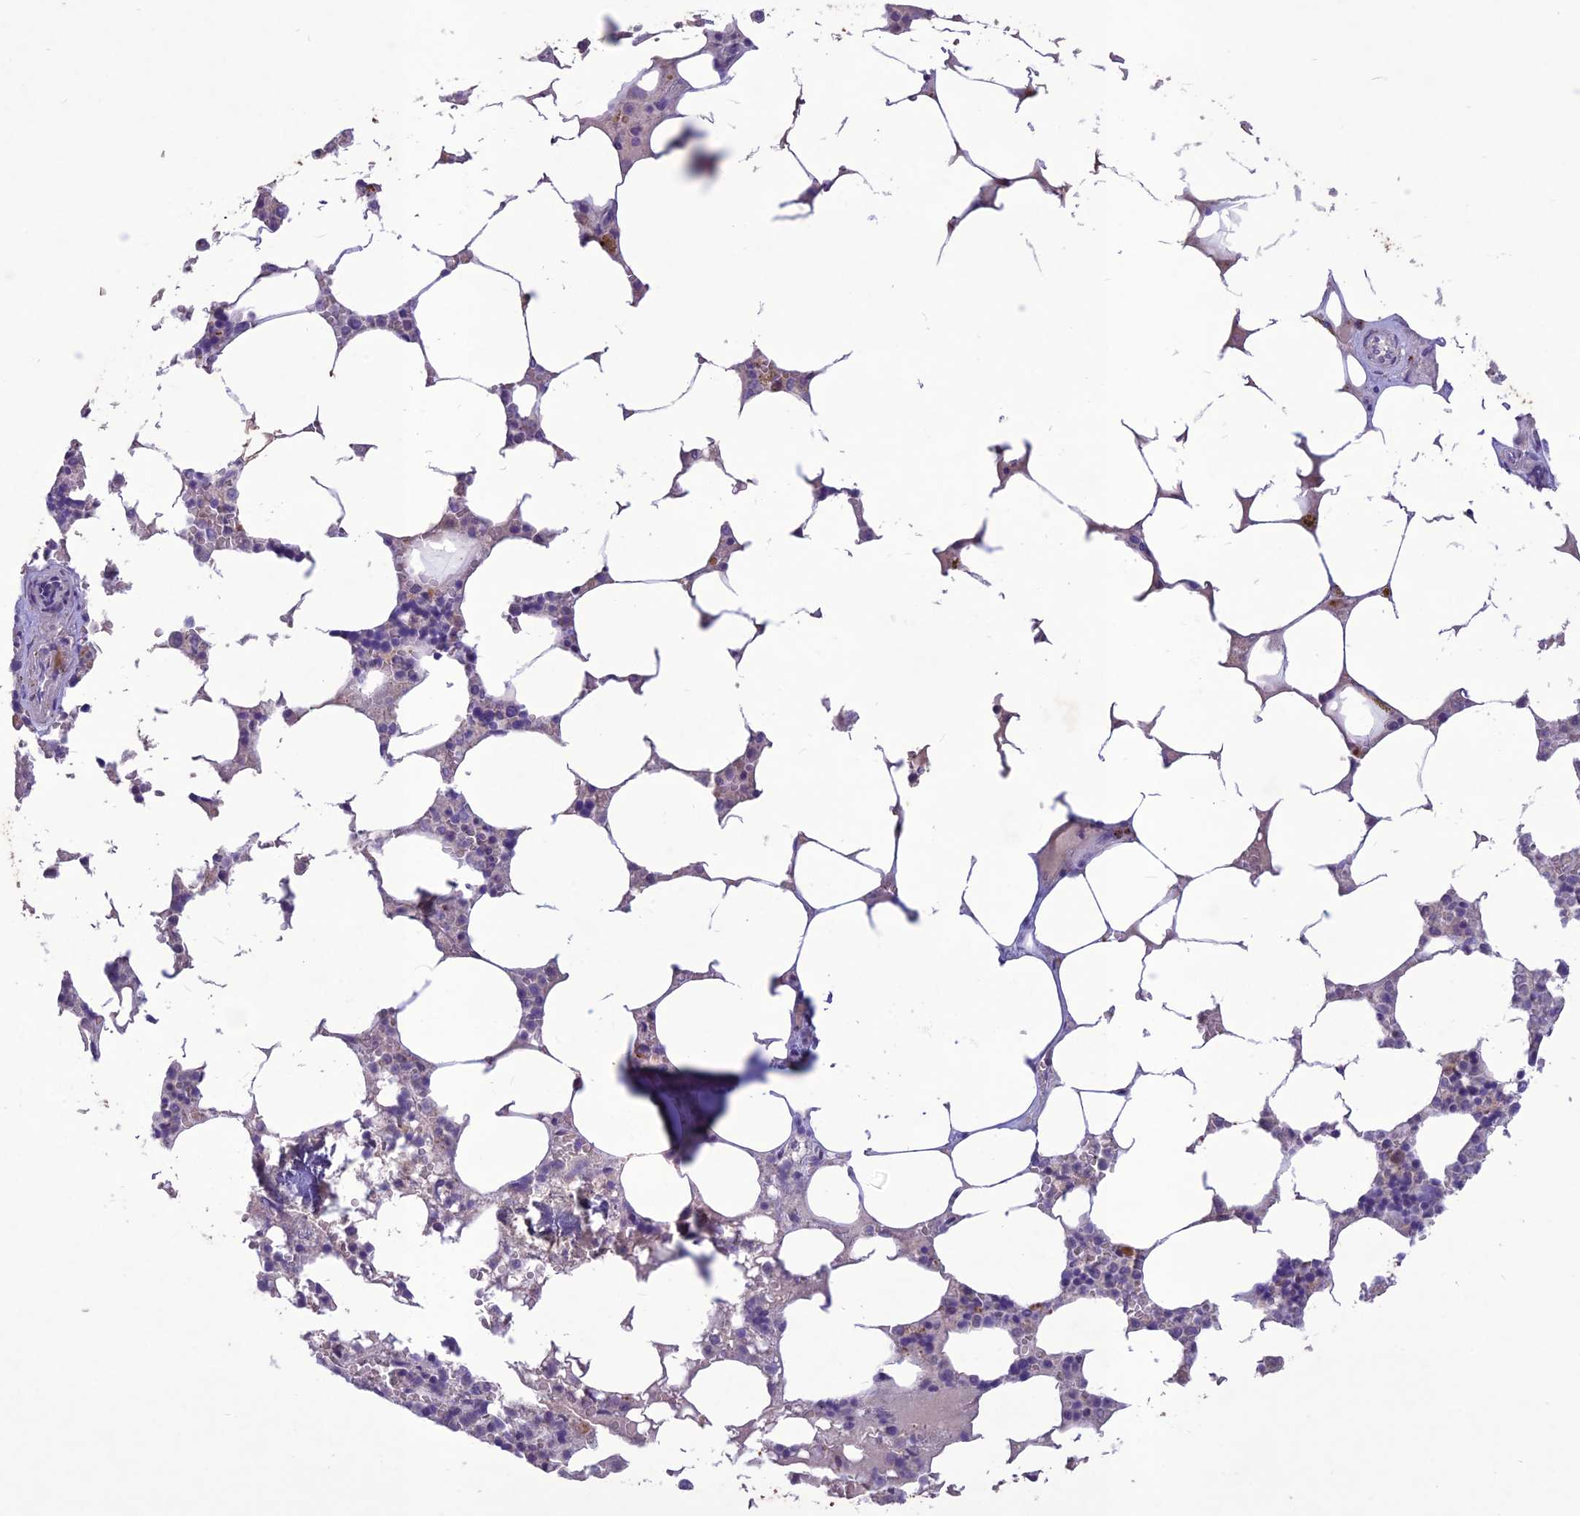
{"staining": {"intensity": "moderate", "quantity": "<25%", "location": "cytoplasmic/membranous"}, "tissue": "bone marrow", "cell_type": "Hematopoietic cells", "image_type": "normal", "snomed": [{"axis": "morphology", "description": "Normal tissue, NOS"}, {"axis": "topography", "description": "Bone marrow"}], "caption": "Approximately <25% of hematopoietic cells in unremarkable bone marrow exhibit moderate cytoplasmic/membranous protein staining as visualized by brown immunohistochemical staining.", "gene": "IFT172", "patient": {"sex": "male", "age": 64}}